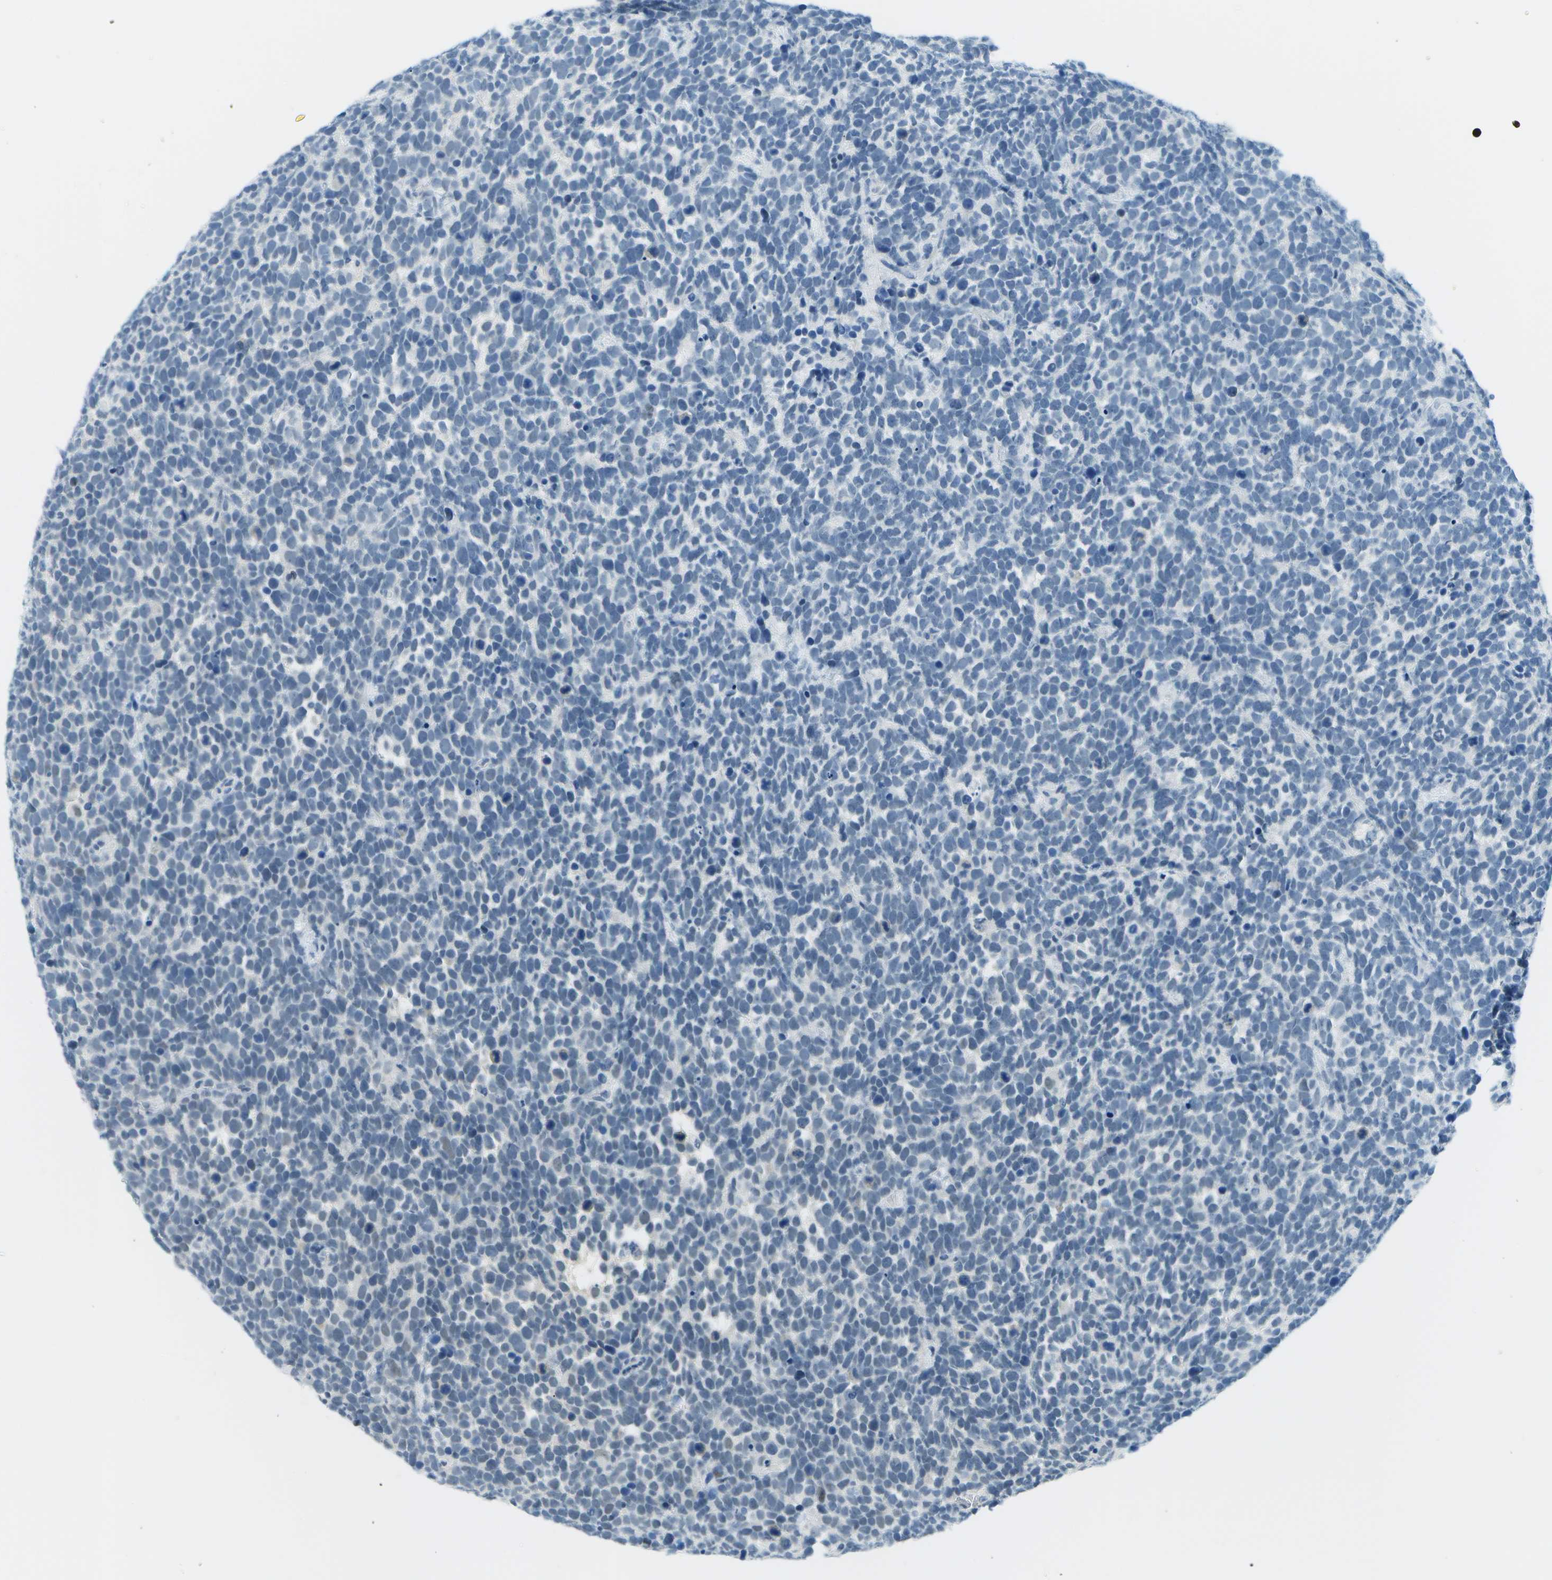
{"staining": {"intensity": "negative", "quantity": "none", "location": "none"}, "tissue": "urothelial cancer", "cell_type": "Tumor cells", "image_type": "cancer", "snomed": [{"axis": "morphology", "description": "Urothelial carcinoma, High grade"}, {"axis": "topography", "description": "Urinary bladder"}], "caption": "DAB (3,3'-diaminobenzidine) immunohistochemical staining of human urothelial cancer displays no significant expression in tumor cells.", "gene": "NEK11", "patient": {"sex": "female", "age": 82}}